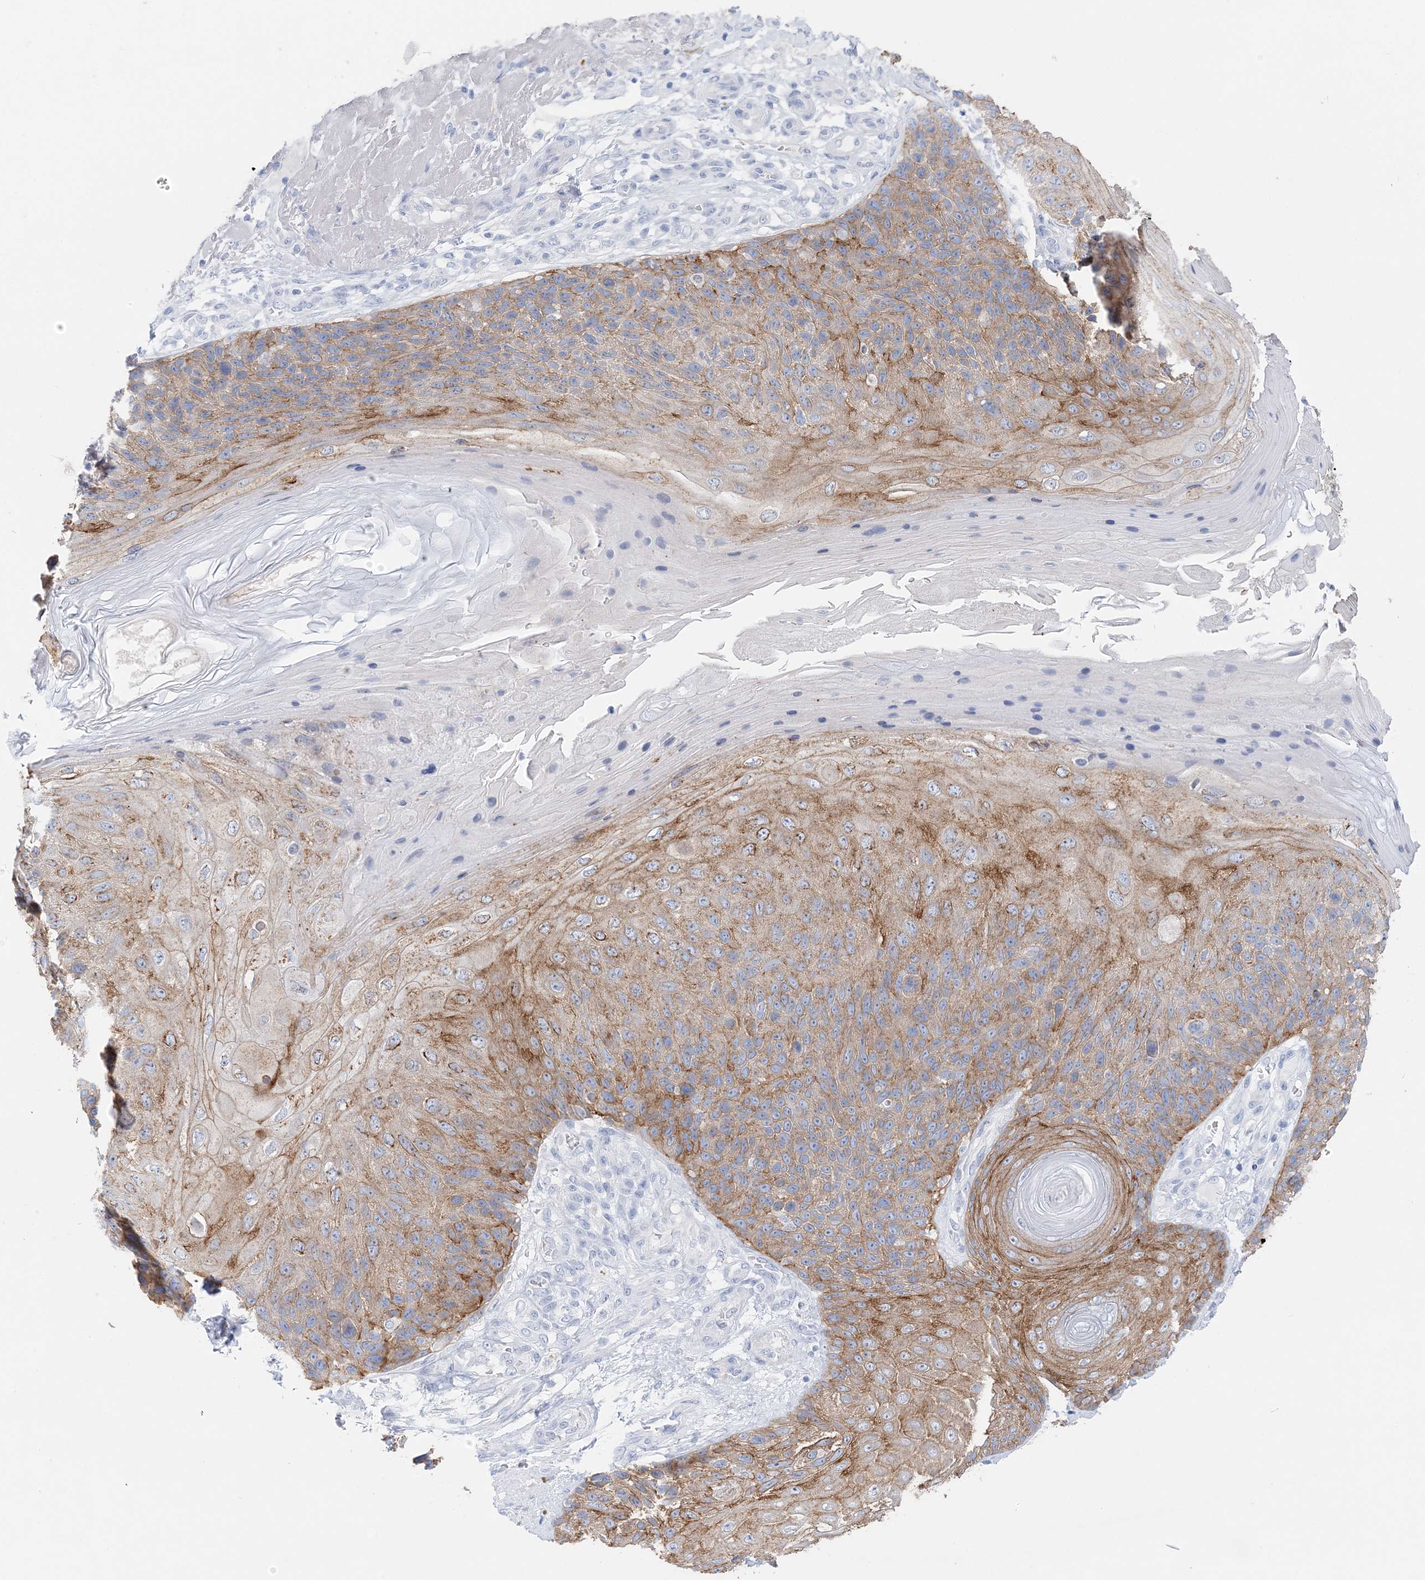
{"staining": {"intensity": "moderate", "quantity": ">75%", "location": "cytoplasmic/membranous"}, "tissue": "skin cancer", "cell_type": "Tumor cells", "image_type": "cancer", "snomed": [{"axis": "morphology", "description": "Squamous cell carcinoma, NOS"}, {"axis": "topography", "description": "Skin"}], "caption": "Protein expression analysis of human skin squamous cell carcinoma reveals moderate cytoplasmic/membranous staining in about >75% of tumor cells.", "gene": "SLC5A6", "patient": {"sex": "female", "age": 88}}